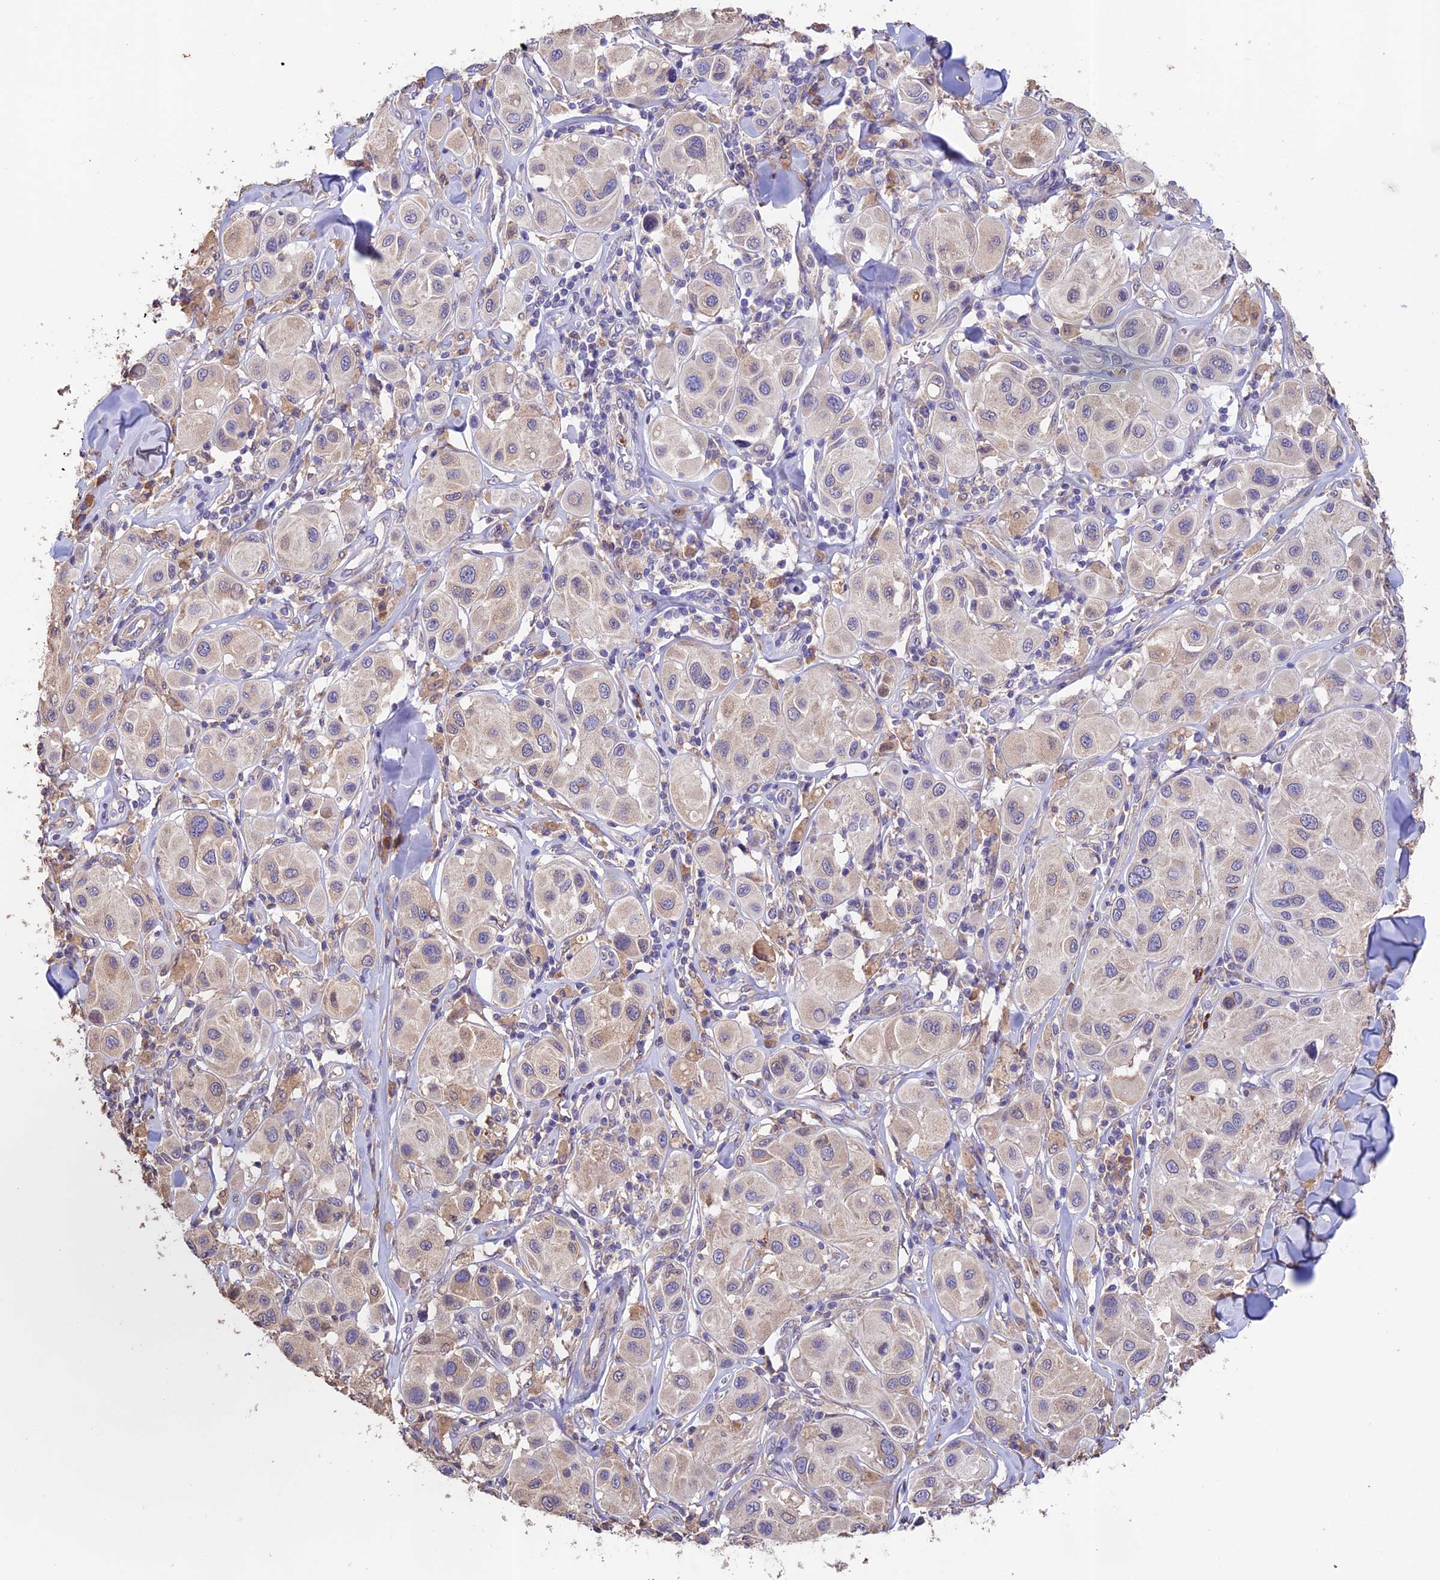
{"staining": {"intensity": "negative", "quantity": "none", "location": "none"}, "tissue": "melanoma", "cell_type": "Tumor cells", "image_type": "cancer", "snomed": [{"axis": "morphology", "description": "Malignant melanoma, Metastatic site"}, {"axis": "topography", "description": "Skin"}], "caption": "DAB immunohistochemical staining of malignant melanoma (metastatic site) demonstrates no significant expression in tumor cells.", "gene": "EMC3", "patient": {"sex": "male", "age": 41}}